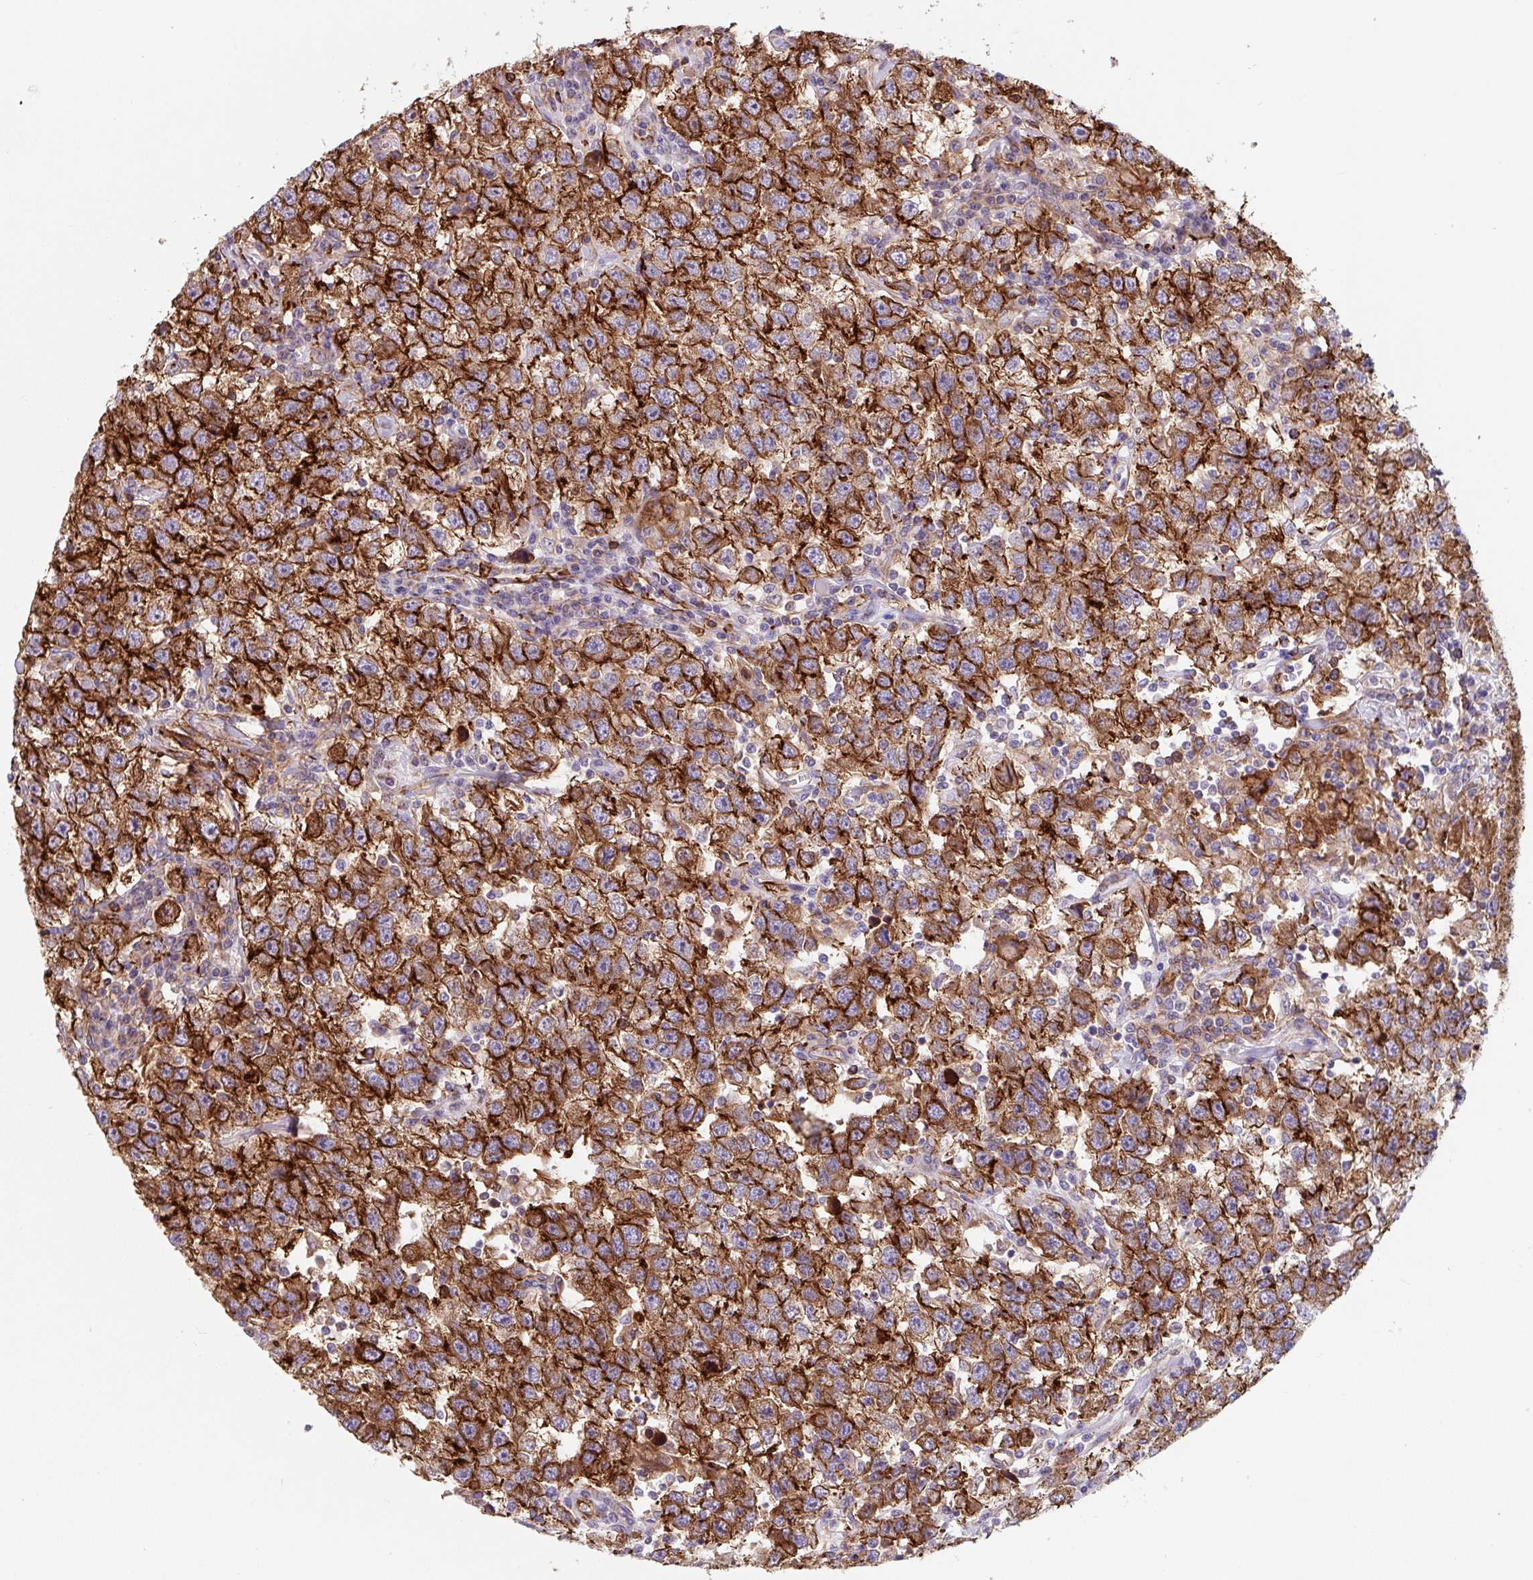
{"staining": {"intensity": "strong", "quantity": ">75%", "location": "cytoplasmic/membranous"}, "tissue": "testis cancer", "cell_type": "Tumor cells", "image_type": "cancer", "snomed": [{"axis": "morphology", "description": "Seminoma, NOS"}, {"axis": "topography", "description": "Testis"}], "caption": "Strong cytoplasmic/membranous protein staining is appreciated in approximately >75% of tumor cells in seminoma (testis). (Brightfield microscopy of DAB IHC at high magnification).", "gene": "DHFR2", "patient": {"sex": "male", "age": 41}}